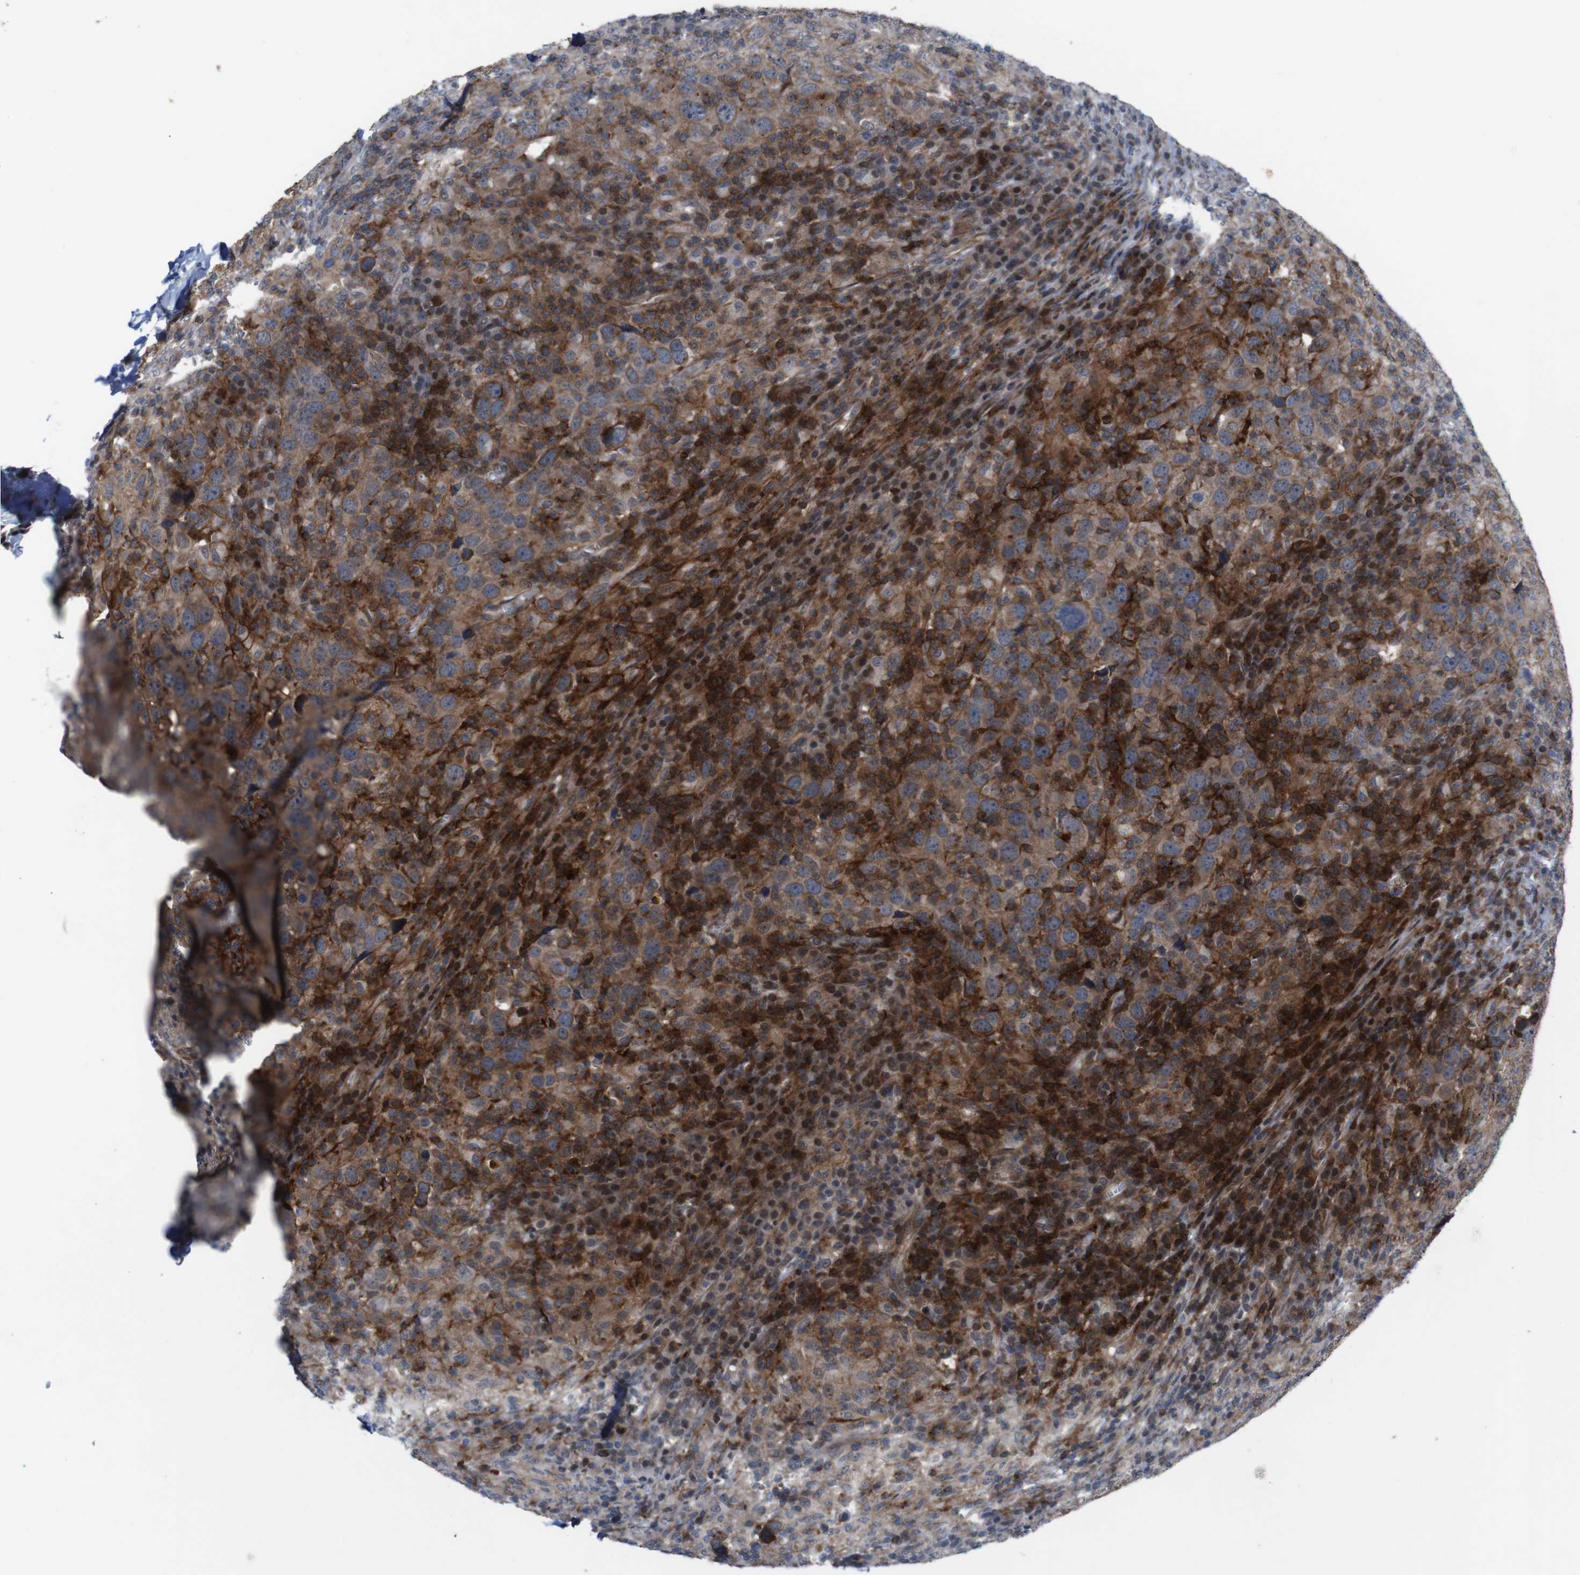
{"staining": {"intensity": "moderate", "quantity": ">75%", "location": "cytoplasmic/membranous"}, "tissue": "head and neck cancer", "cell_type": "Tumor cells", "image_type": "cancer", "snomed": [{"axis": "morphology", "description": "Adenocarcinoma, NOS"}, {"axis": "topography", "description": "Salivary gland"}, {"axis": "topography", "description": "Head-Neck"}], "caption": "Brown immunohistochemical staining in head and neck cancer (adenocarcinoma) displays moderate cytoplasmic/membranous expression in approximately >75% of tumor cells. (brown staining indicates protein expression, while blue staining denotes nuclei).", "gene": "ATP7B", "patient": {"sex": "female", "age": 65}}